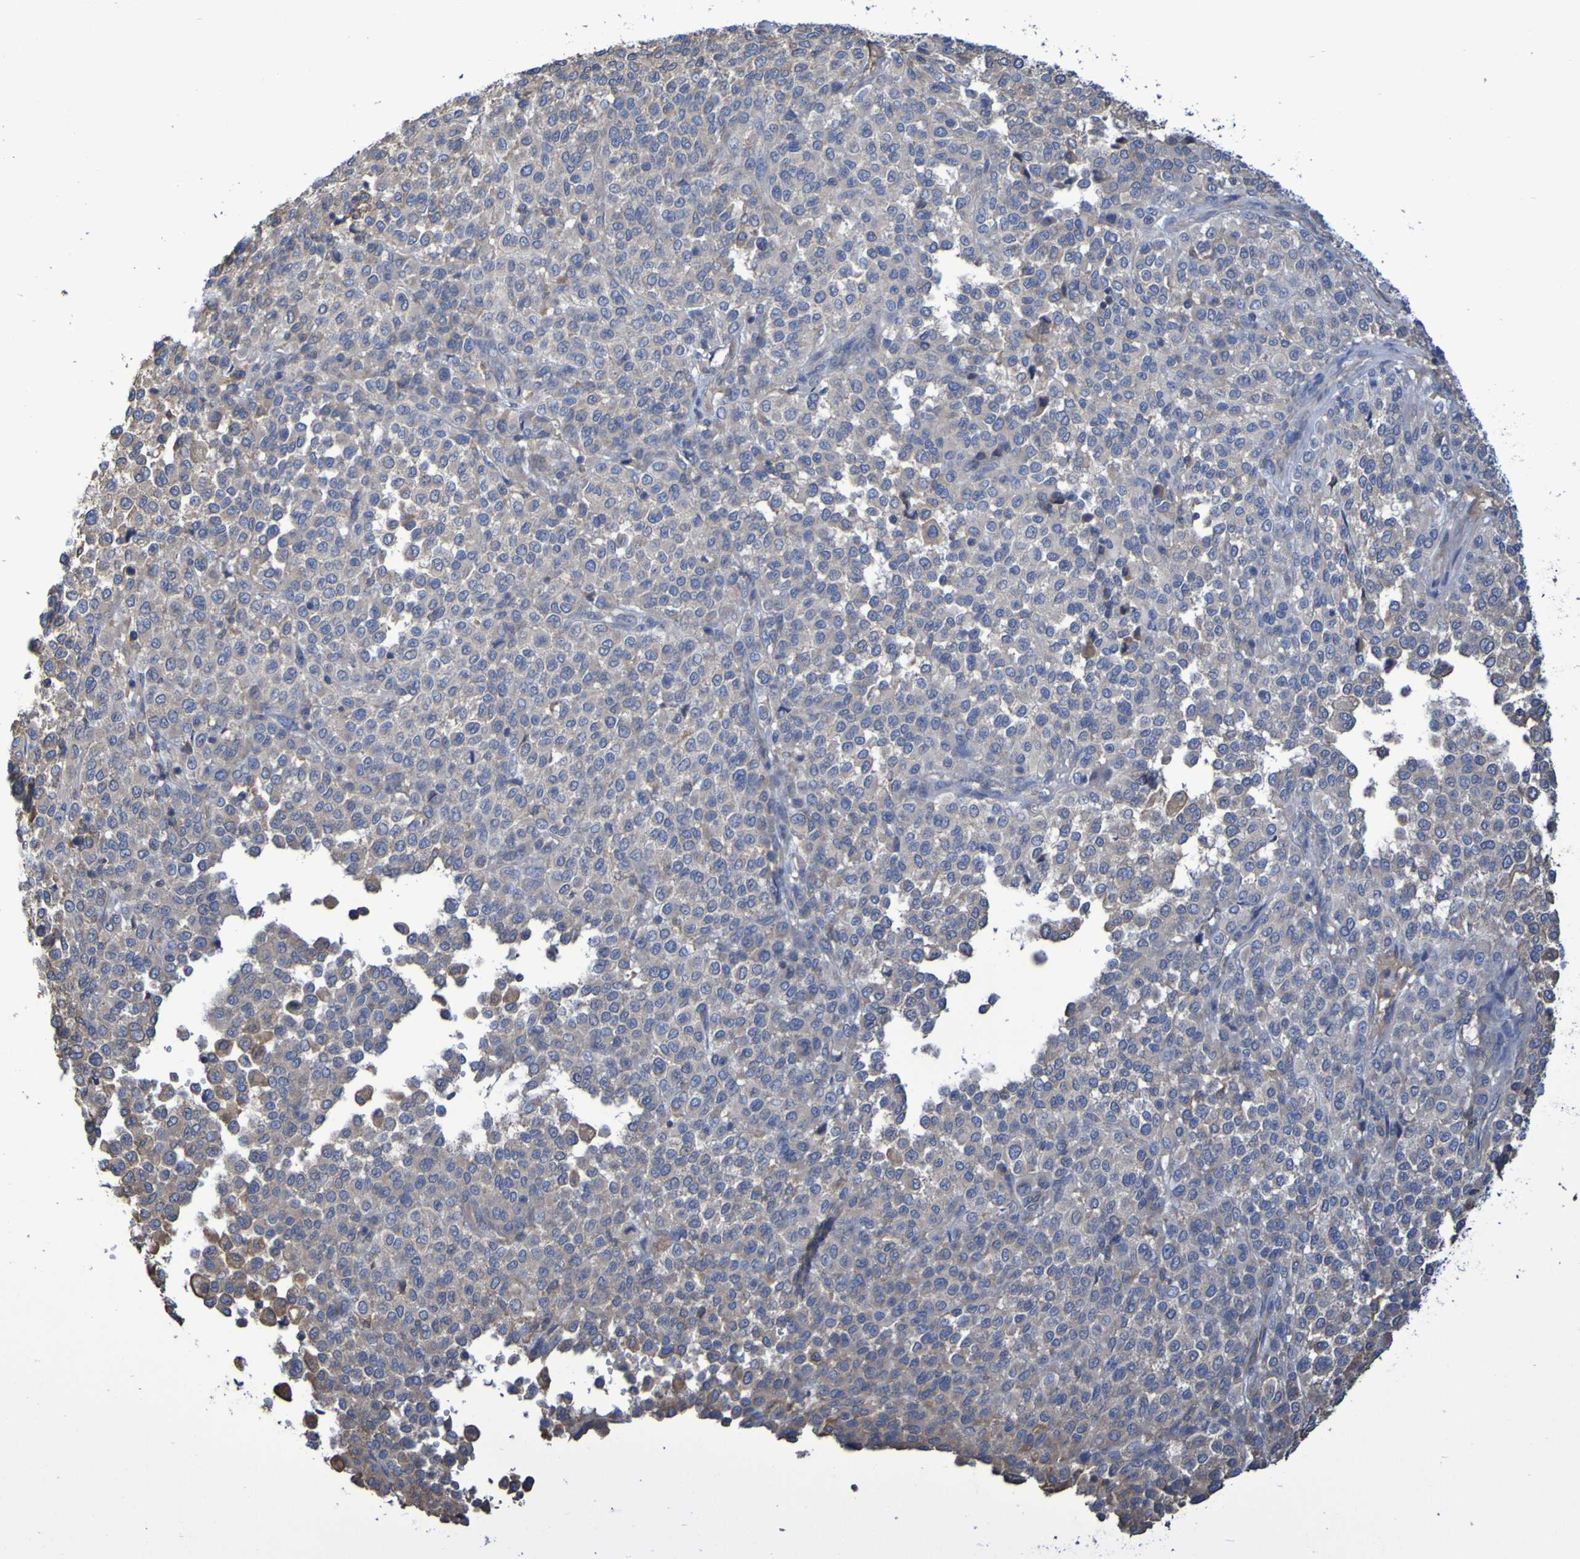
{"staining": {"intensity": "negative", "quantity": "none", "location": "none"}, "tissue": "melanoma", "cell_type": "Tumor cells", "image_type": "cancer", "snomed": [{"axis": "morphology", "description": "Malignant melanoma, Metastatic site"}, {"axis": "topography", "description": "Pancreas"}], "caption": "The histopathology image demonstrates no staining of tumor cells in melanoma.", "gene": "SYNJ1", "patient": {"sex": "female", "age": 30}}